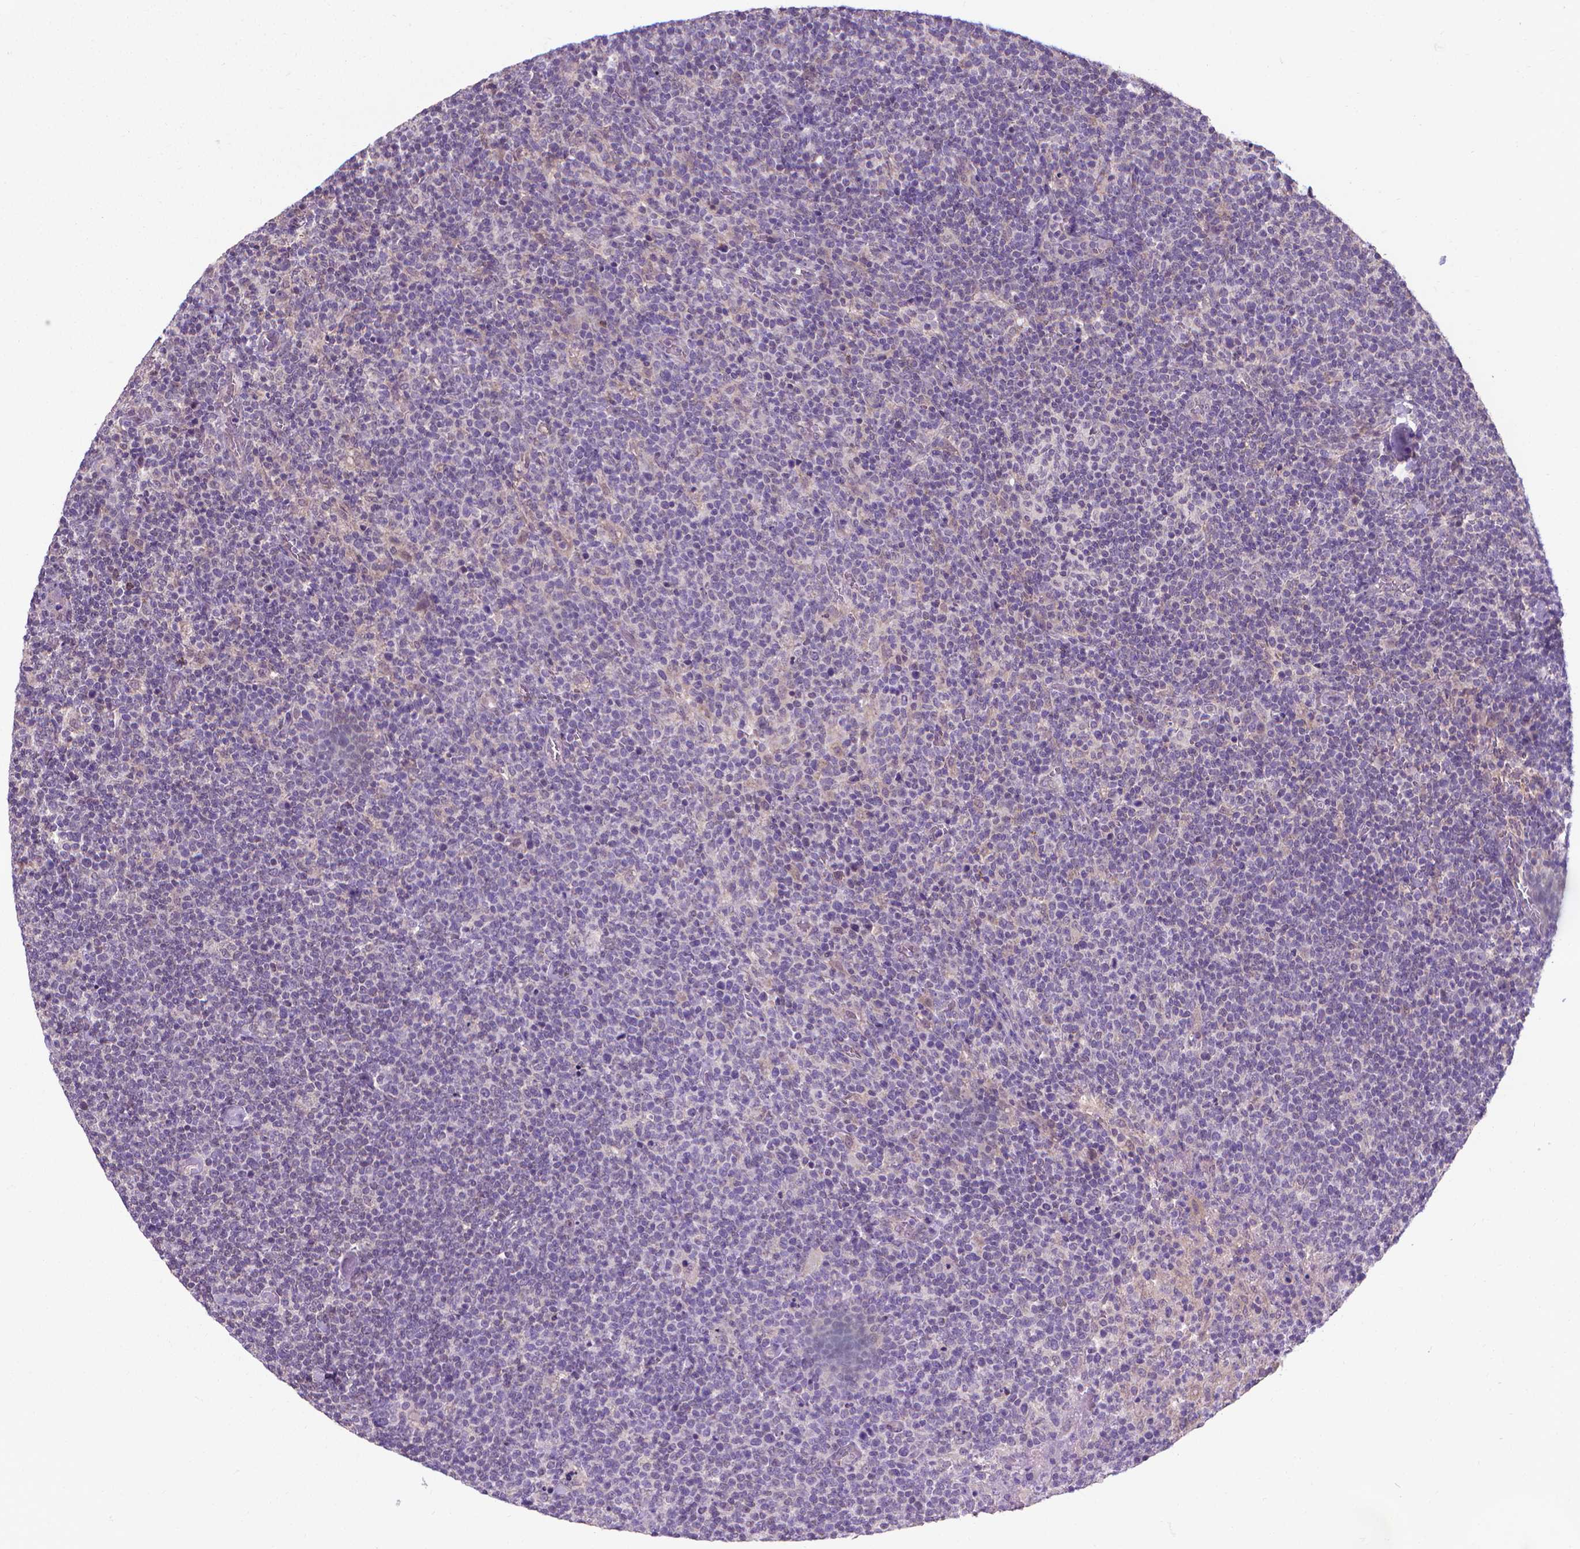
{"staining": {"intensity": "negative", "quantity": "none", "location": "none"}, "tissue": "lymphoma", "cell_type": "Tumor cells", "image_type": "cancer", "snomed": [{"axis": "morphology", "description": "Malignant lymphoma, non-Hodgkin's type, High grade"}, {"axis": "topography", "description": "Lymph node"}], "caption": "A photomicrograph of lymphoma stained for a protein demonstrates no brown staining in tumor cells.", "gene": "GPR63", "patient": {"sex": "male", "age": 61}}